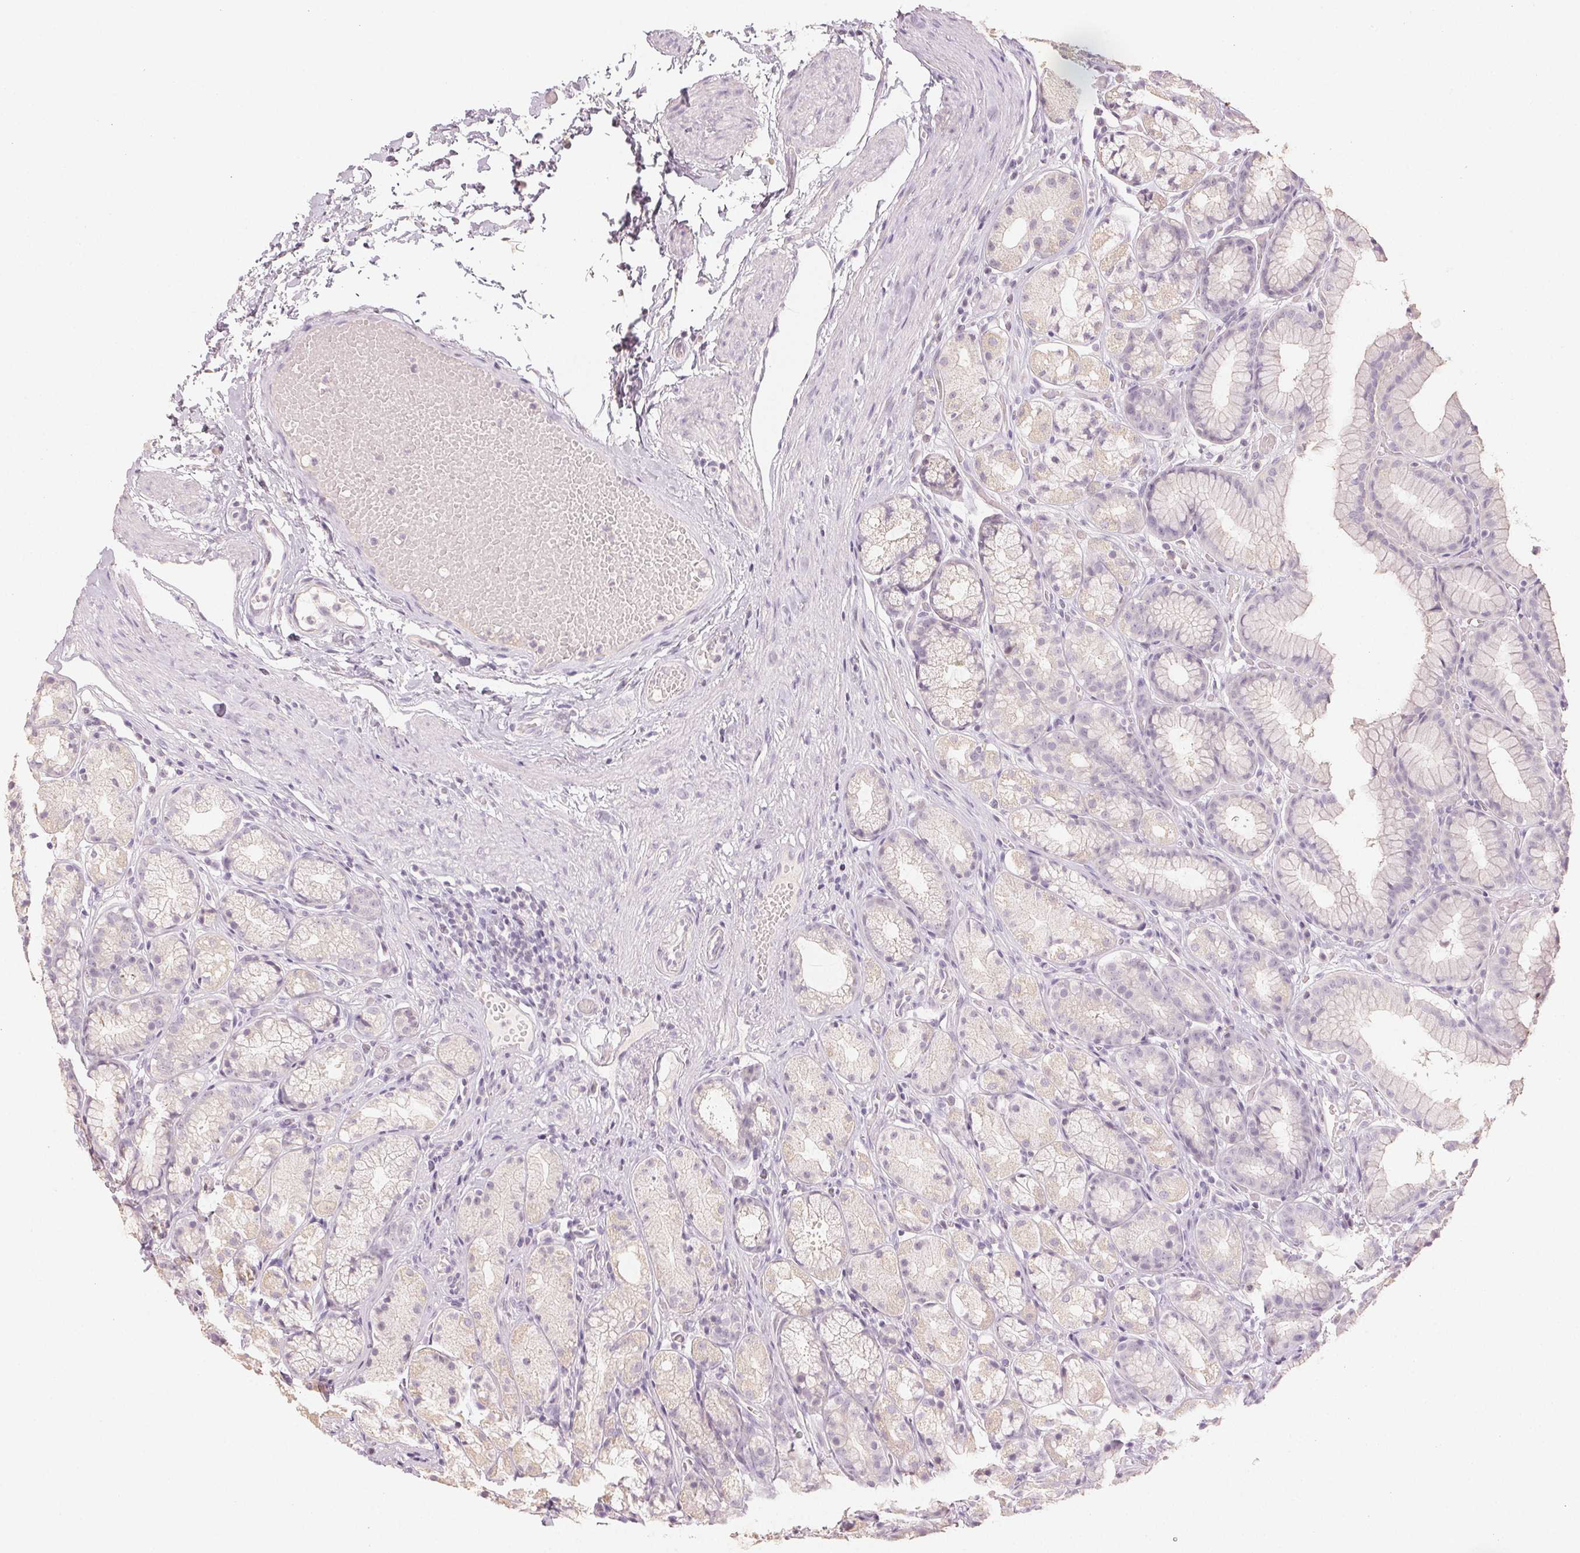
{"staining": {"intensity": "negative", "quantity": "none", "location": "none"}, "tissue": "stomach", "cell_type": "Glandular cells", "image_type": "normal", "snomed": [{"axis": "morphology", "description": "Normal tissue, NOS"}, {"axis": "topography", "description": "Stomach"}], "caption": "A high-resolution histopathology image shows immunohistochemistry staining of normal stomach, which exhibits no significant expression in glandular cells.", "gene": "LVRN", "patient": {"sex": "male", "age": 70}}